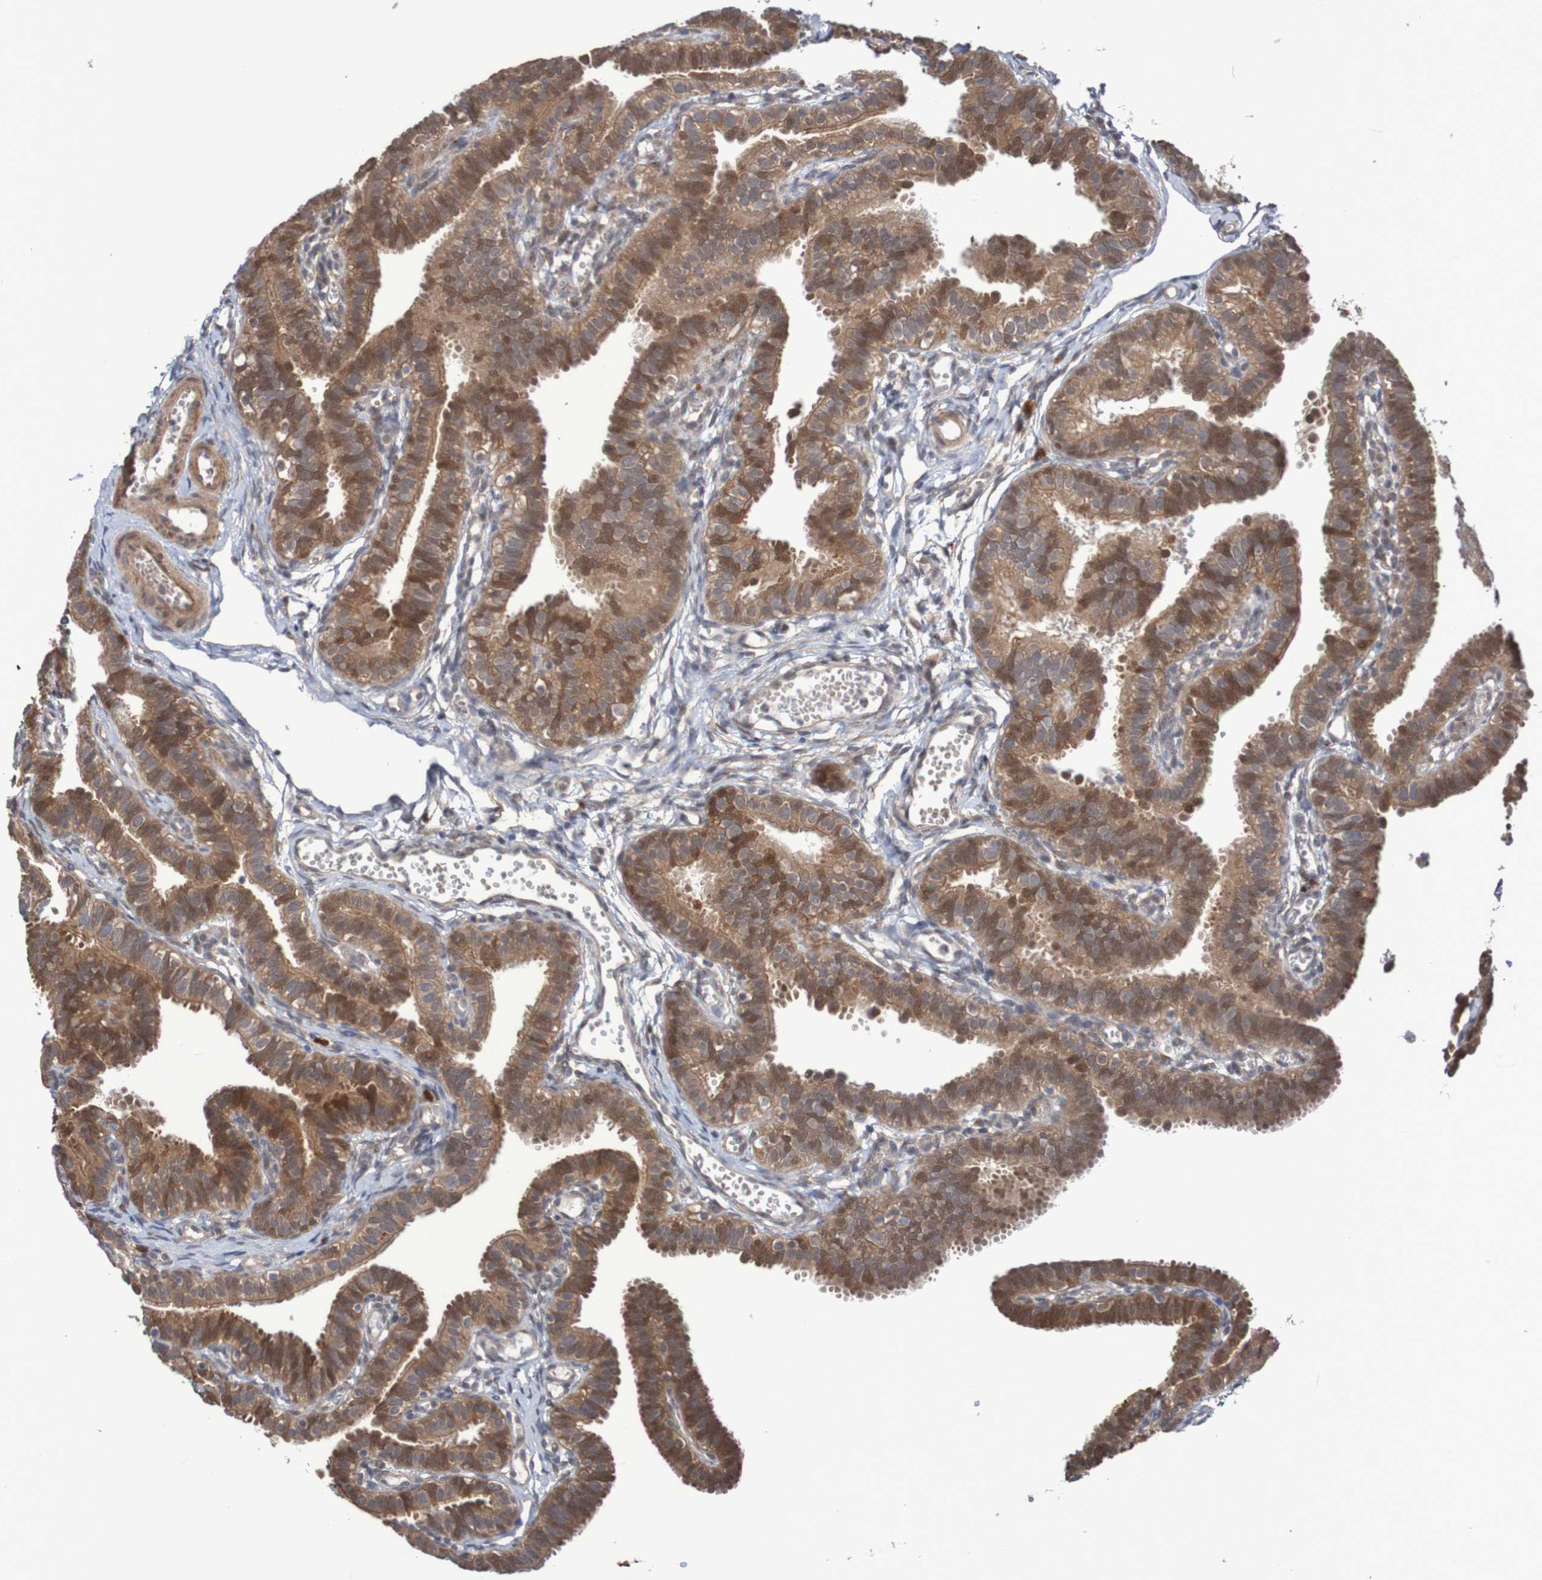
{"staining": {"intensity": "moderate", "quantity": ">75%", "location": "cytoplasmic/membranous"}, "tissue": "fallopian tube", "cell_type": "Glandular cells", "image_type": "normal", "snomed": [{"axis": "morphology", "description": "Normal tissue, NOS"}, {"axis": "topography", "description": "Fallopian tube"}, {"axis": "topography", "description": "Placenta"}], "caption": "Immunohistochemistry (DAB) staining of unremarkable human fallopian tube demonstrates moderate cytoplasmic/membranous protein staining in about >75% of glandular cells.", "gene": "PHPT1", "patient": {"sex": "female", "age": 34}}